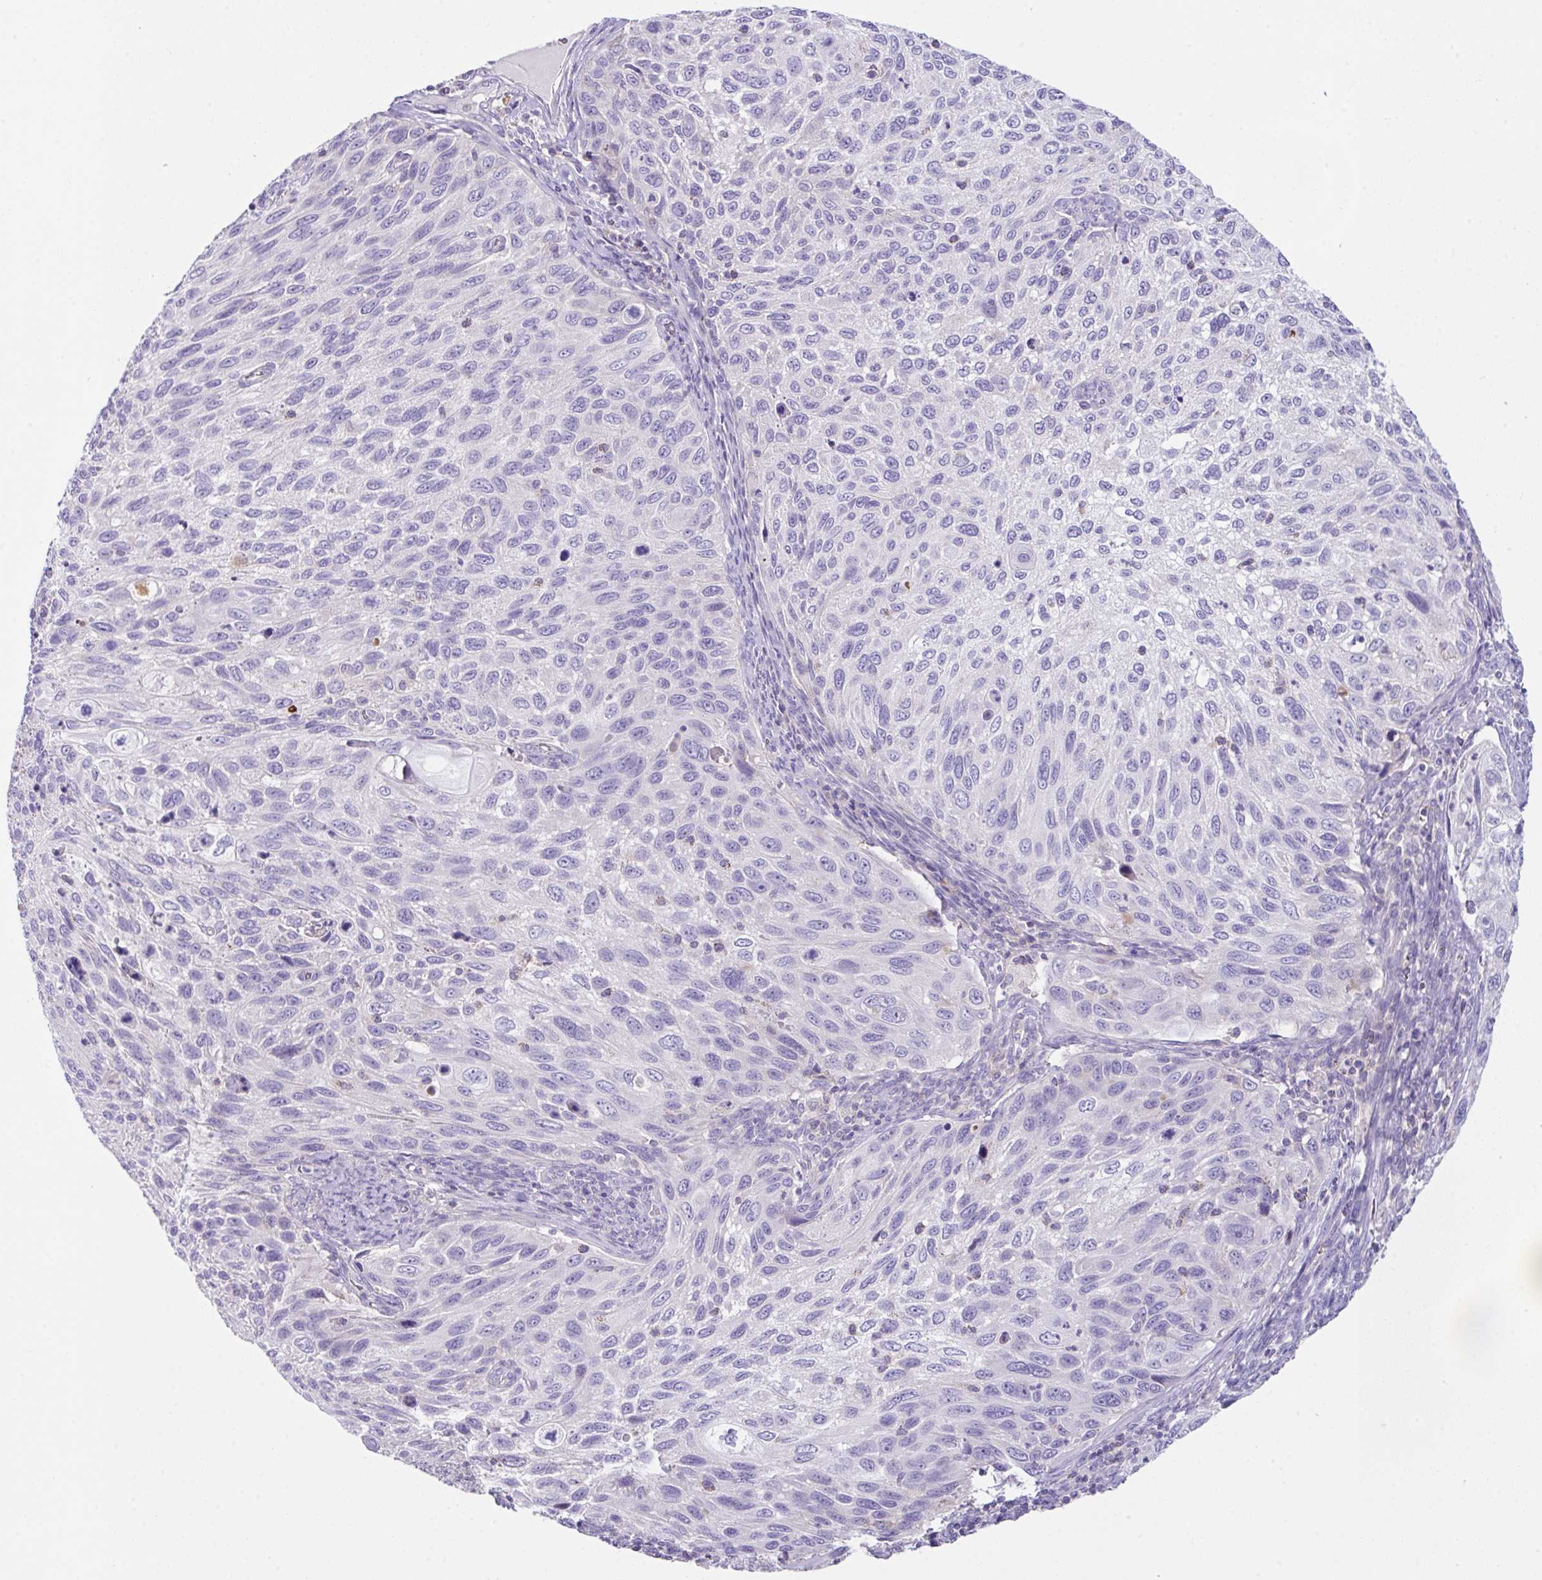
{"staining": {"intensity": "negative", "quantity": "none", "location": "none"}, "tissue": "cervical cancer", "cell_type": "Tumor cells", "image_type": "cancer", "snomed": [{"axis": "morphology", "description": "Squamous cell carcinoma, NOS"}, {"axis": "topography", "description": "Cervix"}], "caption": "Human cervical squamous cell carcinoma stained for a protein using immunohistochemistry (IHC) displays no staining in tumor cells.", "gene": "D2HGDH", "patient": {"sex": "female", "age": 70}}